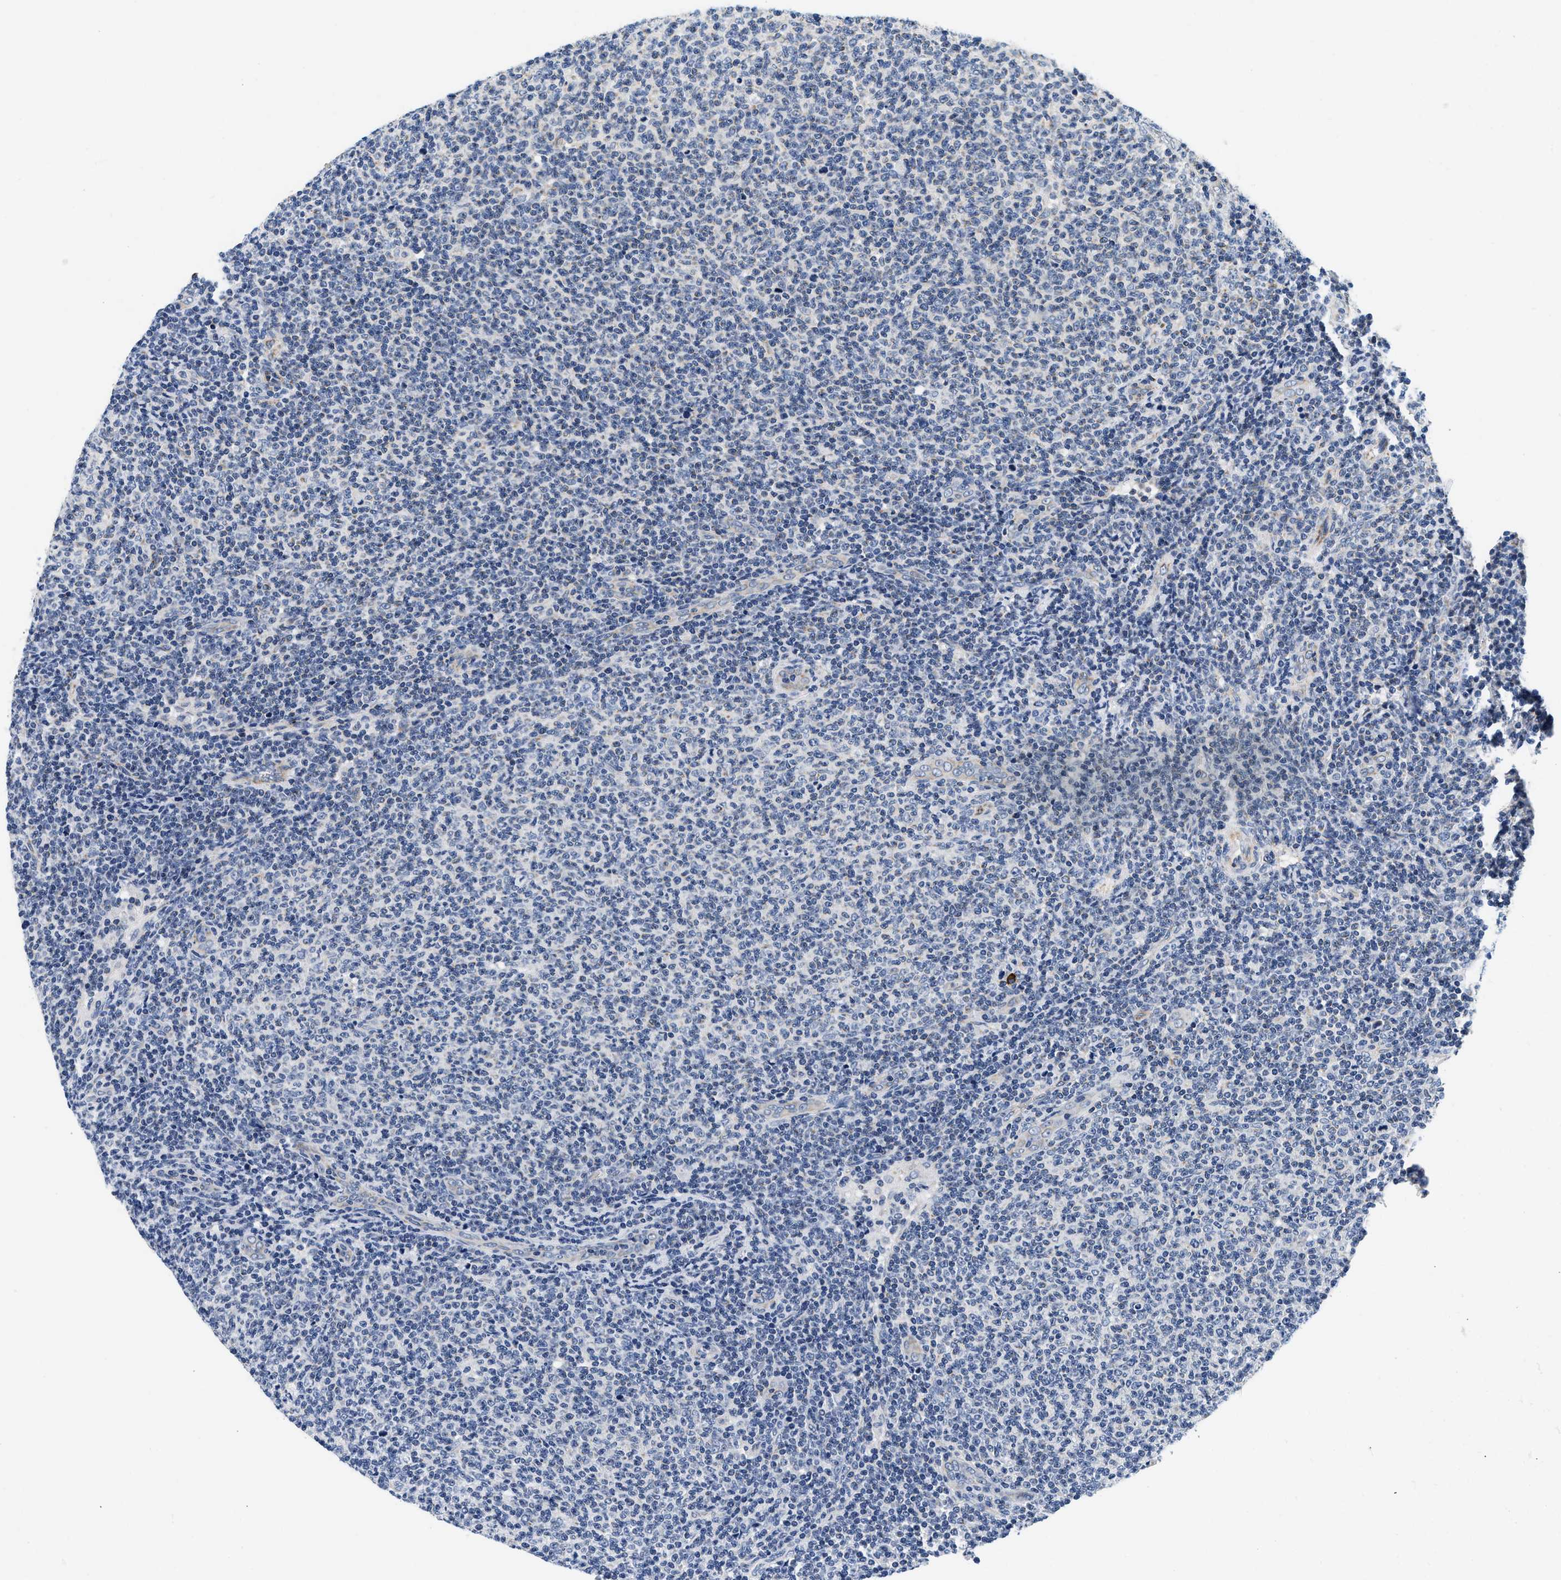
{"staining": {"intensity": "negative", "quantity": "none", "location": "none"}, "tissue": "lymphoma", "cell_type": "Tumor cells", "image_type": "cancer", "snomed": [{"axis": "morphology", "description": "Malignant lymphoma, non-Hodgkin's type, Low grade"}, {"axis": "topography", "description": "Lymph node"}], "caption": "Immunohistochemistry of lymphoma demonstrates no positivity in tumor cells.", "gene": "PDP1", "patient": {"sex": "male", "age": 66}}